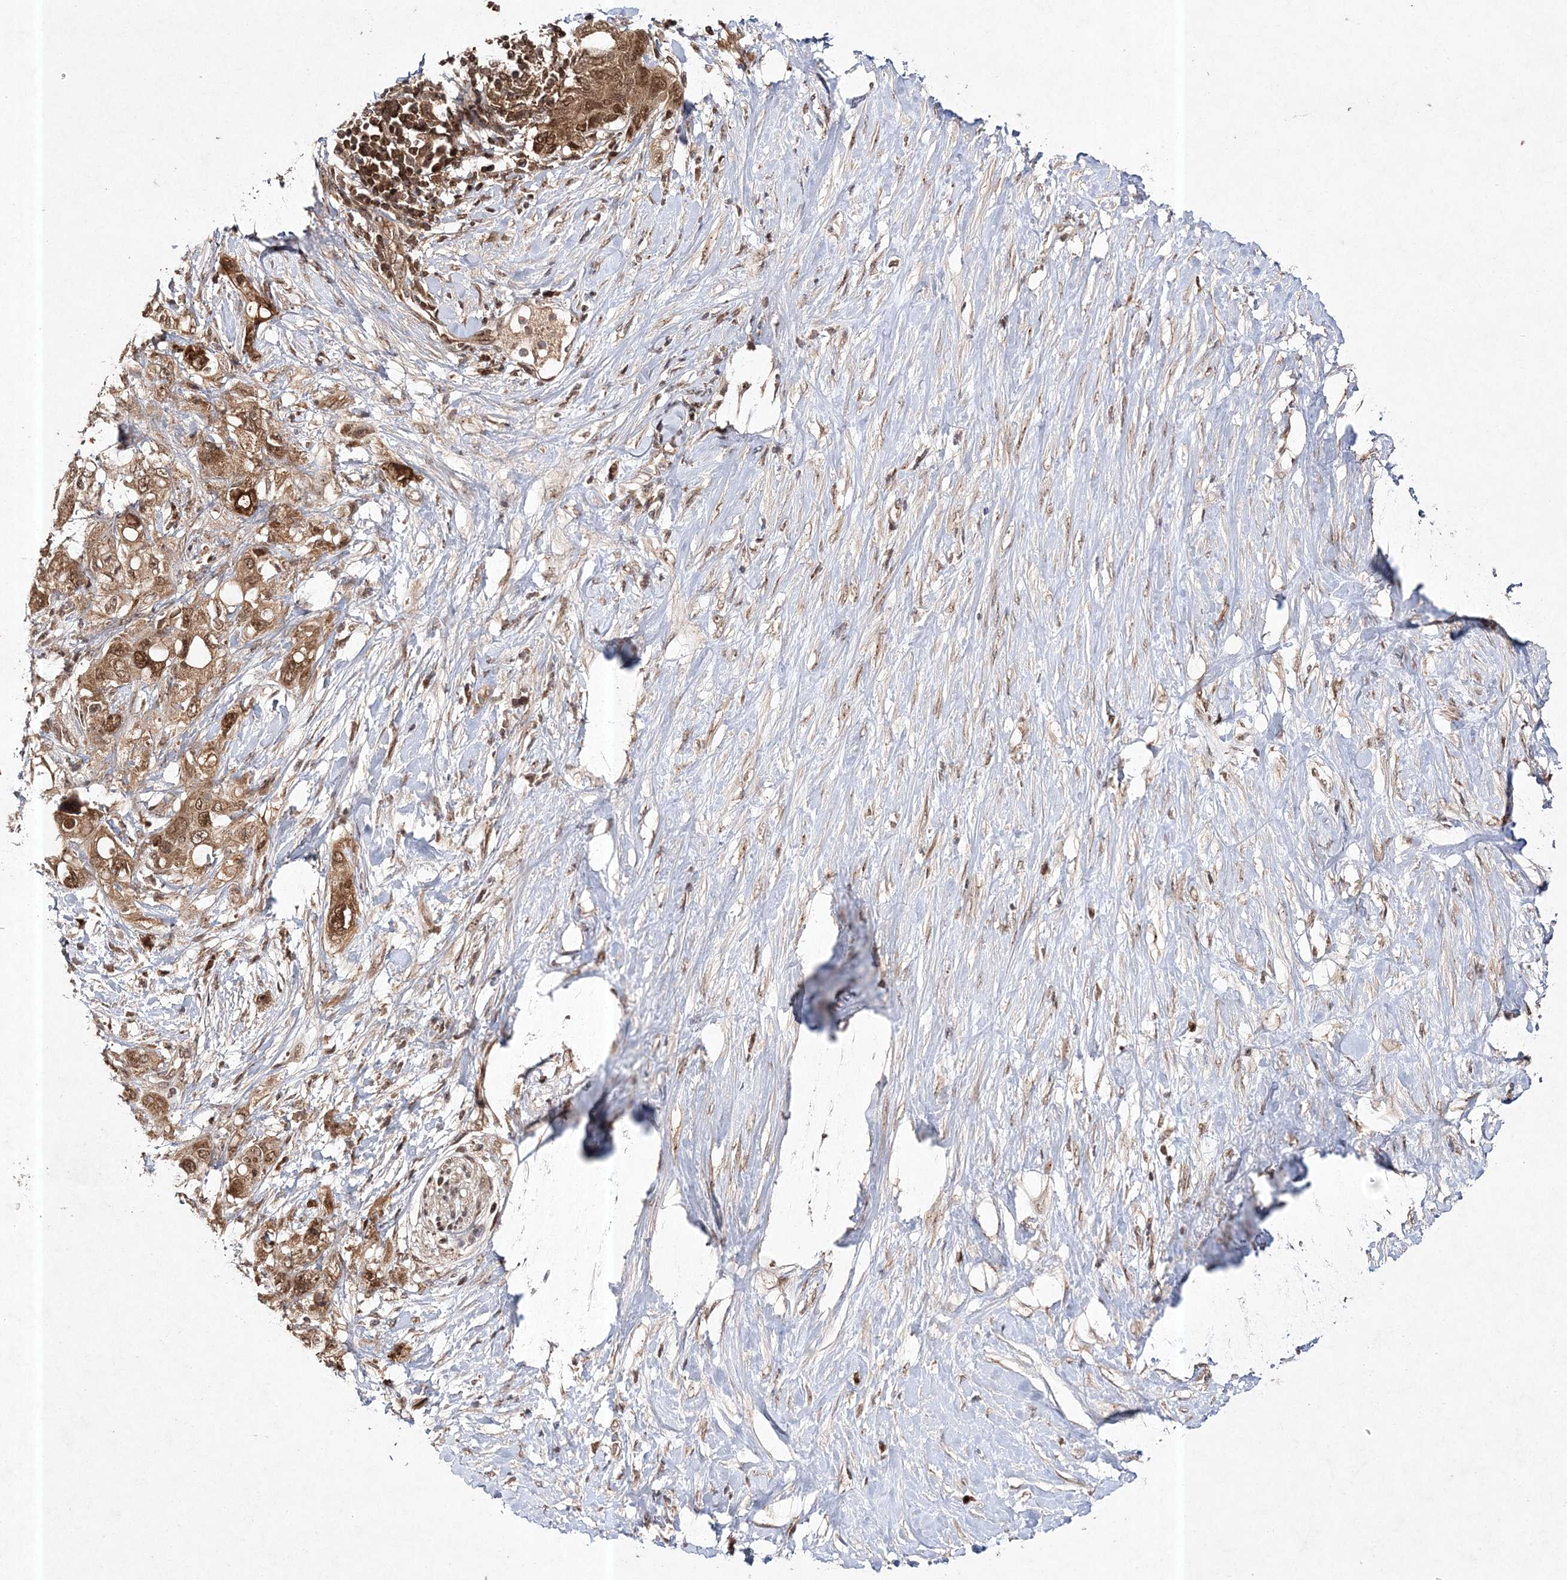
{"staining": {"intensity": "moderate", "quantity": ">75%", "location": "cytoplasmic/membranous,nuclear"}, "tissue": "pancreatic cancer", "cell_type": "Tumor cells", "image_type": "cancer", "snomed": [{"axis": "morphology", "description": "Adenocarcinoma, NOS"}, {"axis": "topography", "description": "Pancreas"}], "caption": "Brown immunohistochemical staining in pancreatic cancer (adenocarcinoma) reveals moderate cytoplasmic/membranous and nuclear expression in approximately >75% of tumor cells.", "gene": "NIF3L1", "patient": {"sex": "female", "age": 56}}